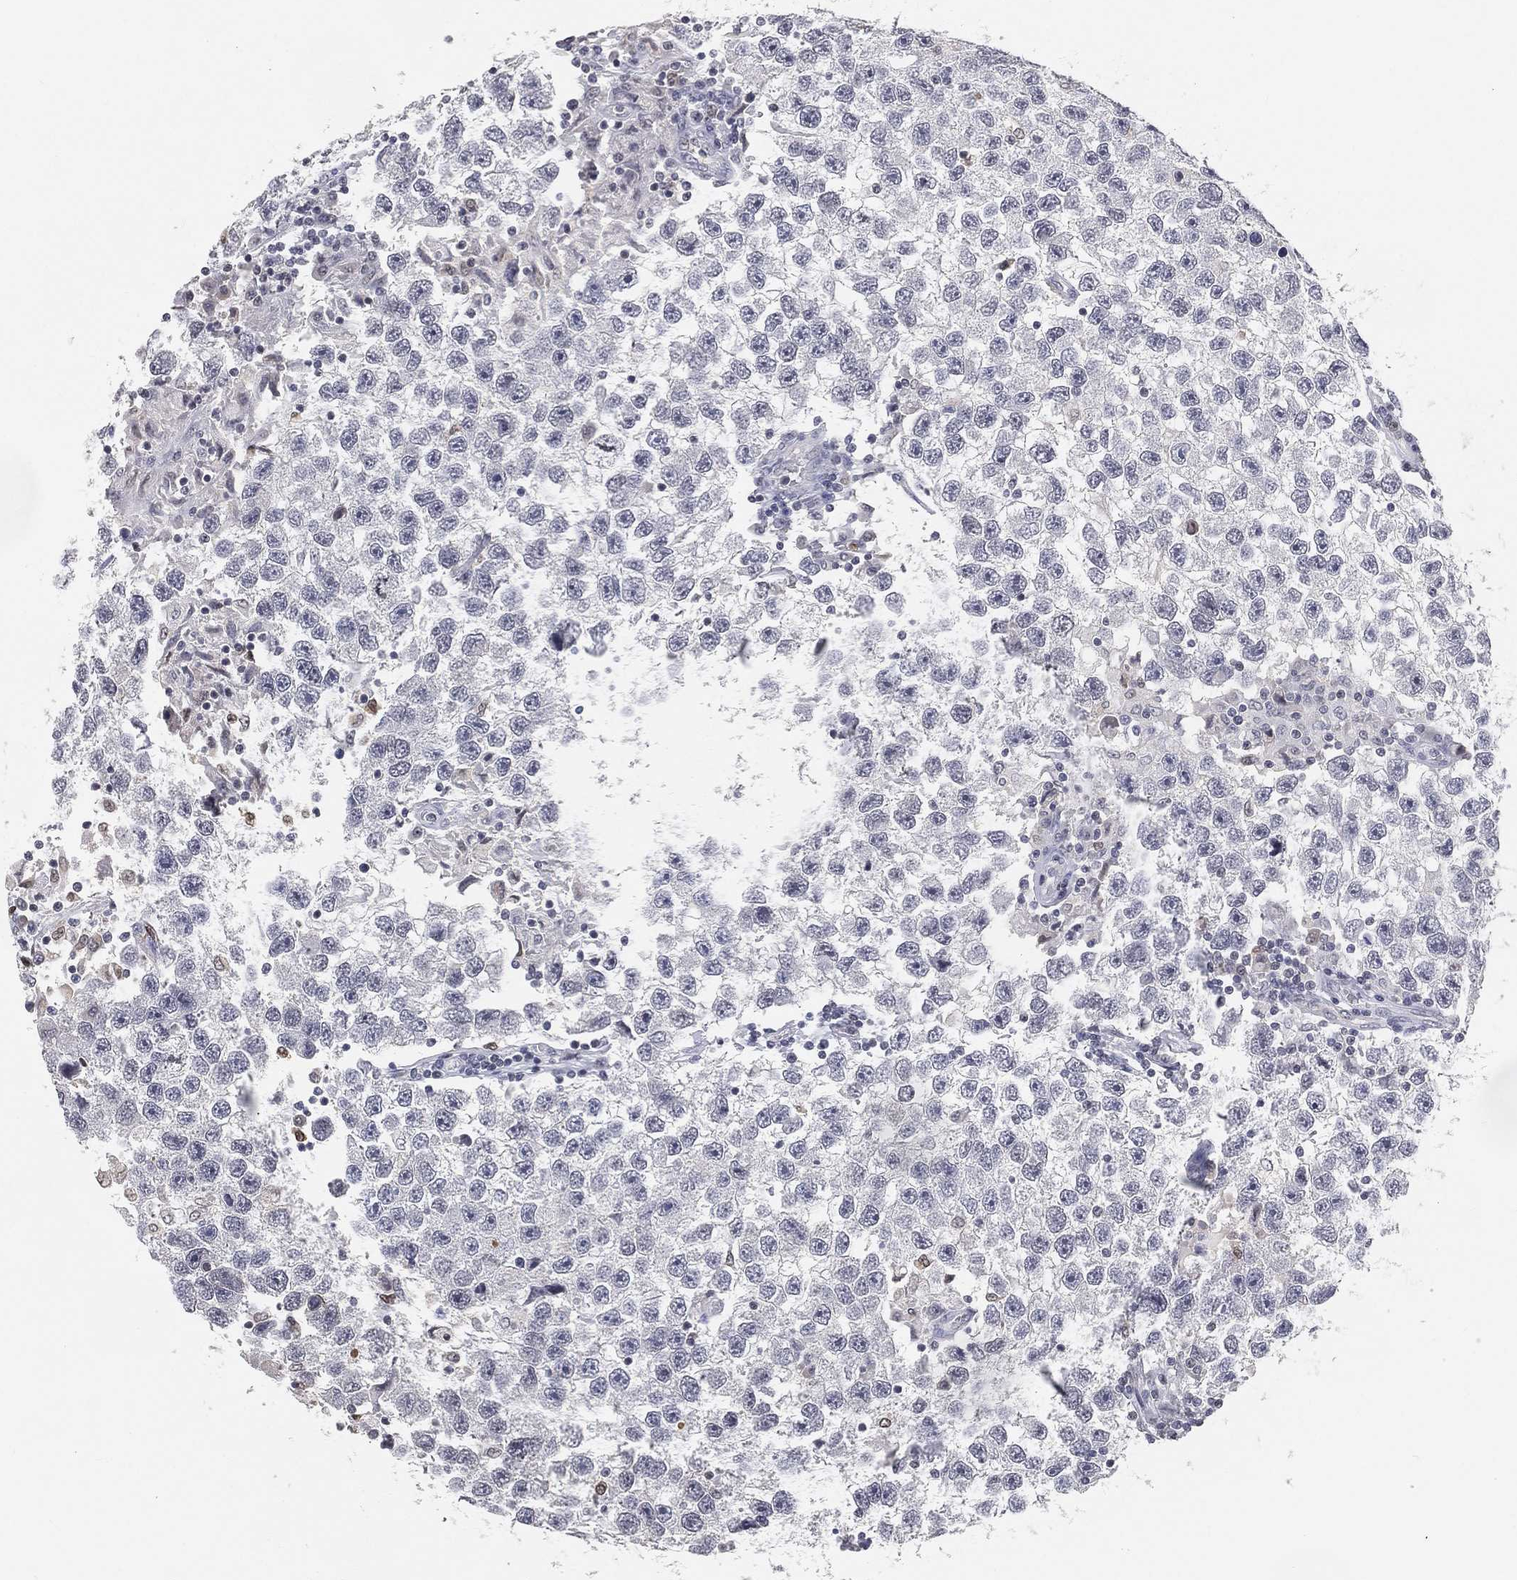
{"staining": {"intensity": "negative", "quantity": "none", "location": "none"}, "tissue": "testis cancer", "cell_type": "Tumor cells", "image_type": "cancer", "snomed": [{"axis": "morphology", "description": "Seminoma, NOS"}, {"axis": "topography", "description": "Testis"}], "caption": "Immunohistochemical staining of human testis seminoma shows no significant positivity in tumor cells. (Immunohistochemistry, brightfield microscopy, high magnification).", "gene": "ARG1", "patient": {"sex": "male", "age": 26}}